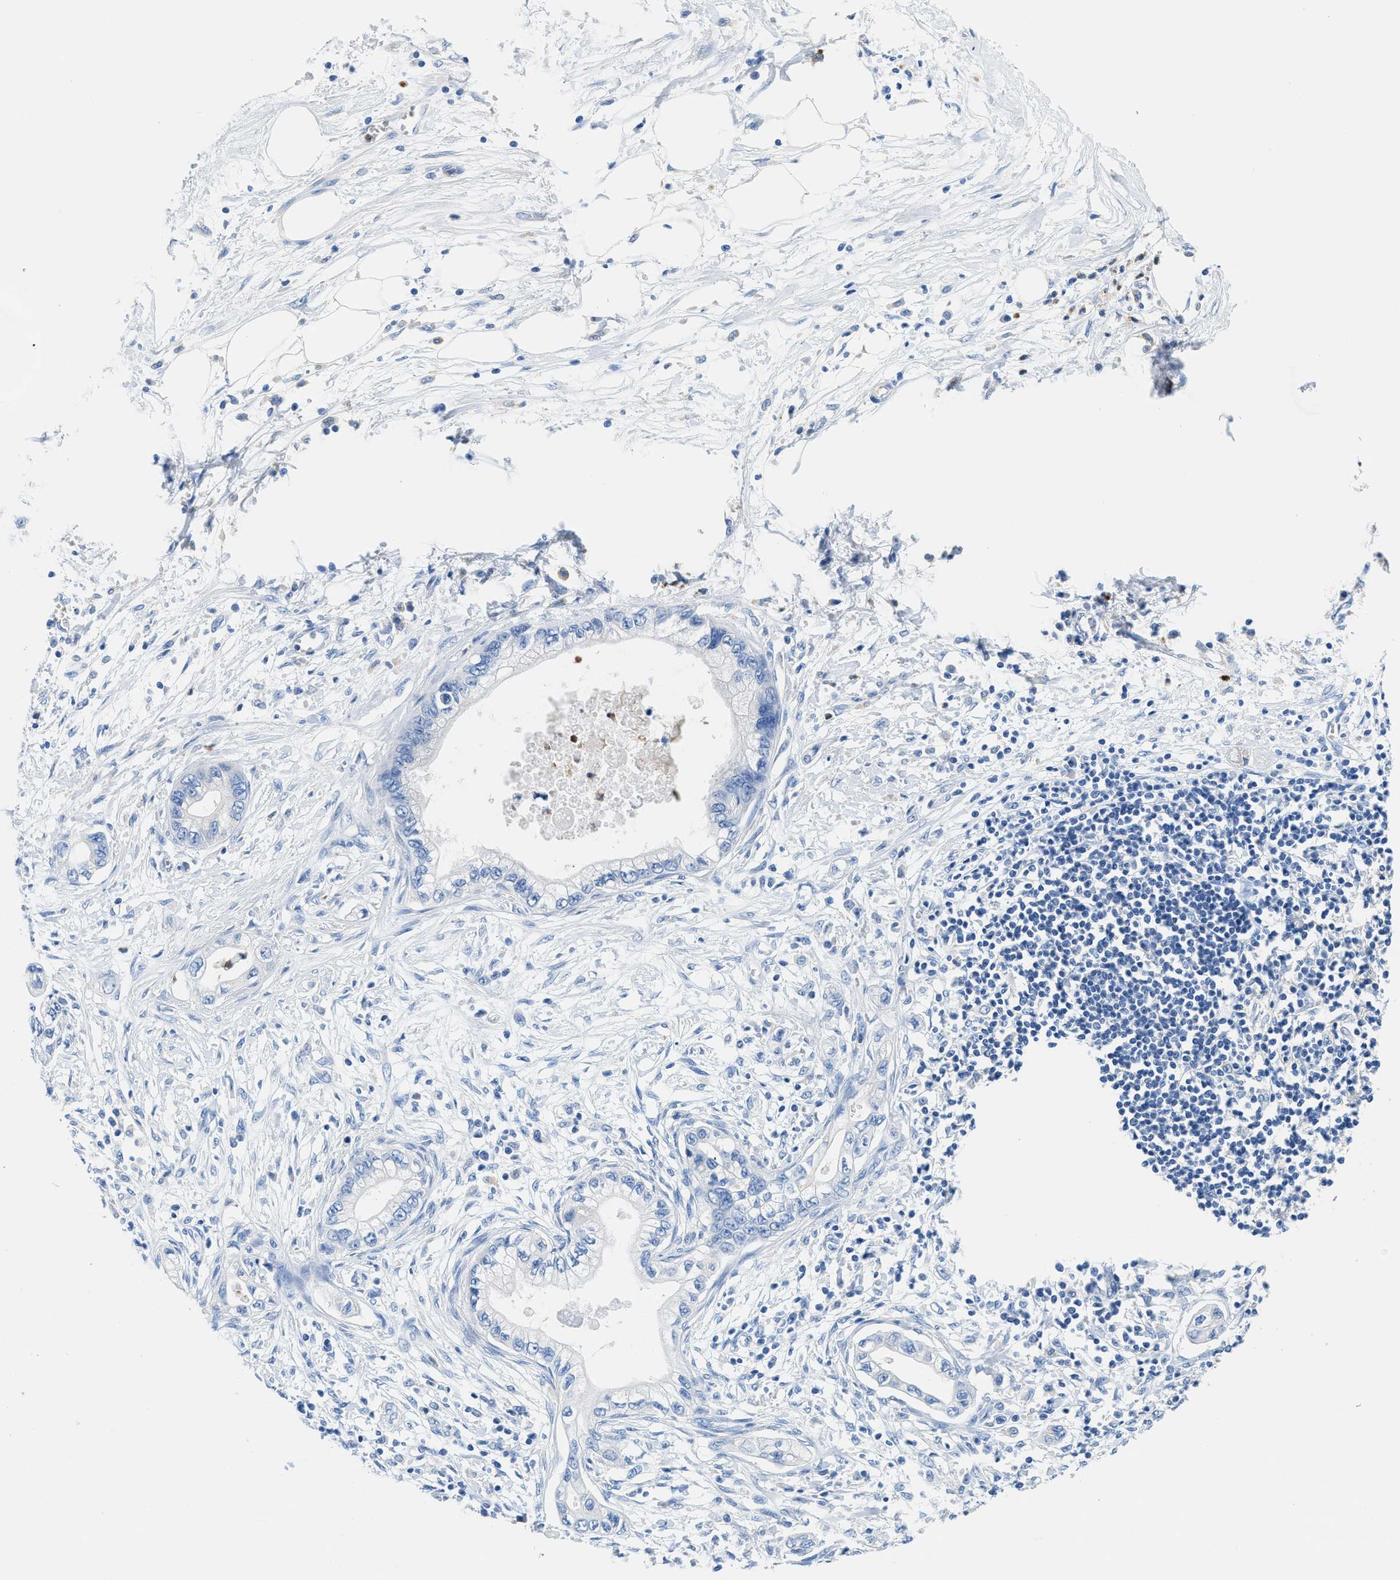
{"staining": {"intensity": "negative", "quantity": "none", "location": "none"}, "tissue": "pancreatic cancer", "cell_type": "Tumor cells", "image_type": "cancer", "snomed": [{"axis": "morphology", "description": "Adenocarcinoma, NOS"}, {"axis": "topography", "description": "Pancreas"}], "caption": "Immunohistochemistry (IHC) of human adenocarcinoma (pancreatic) displays no expression in tumor cells. (DAB immunohistochemistry with hematoxylin counter stain).", "gene": "NEB", "patient": {"sex": "male", "age": 56}}